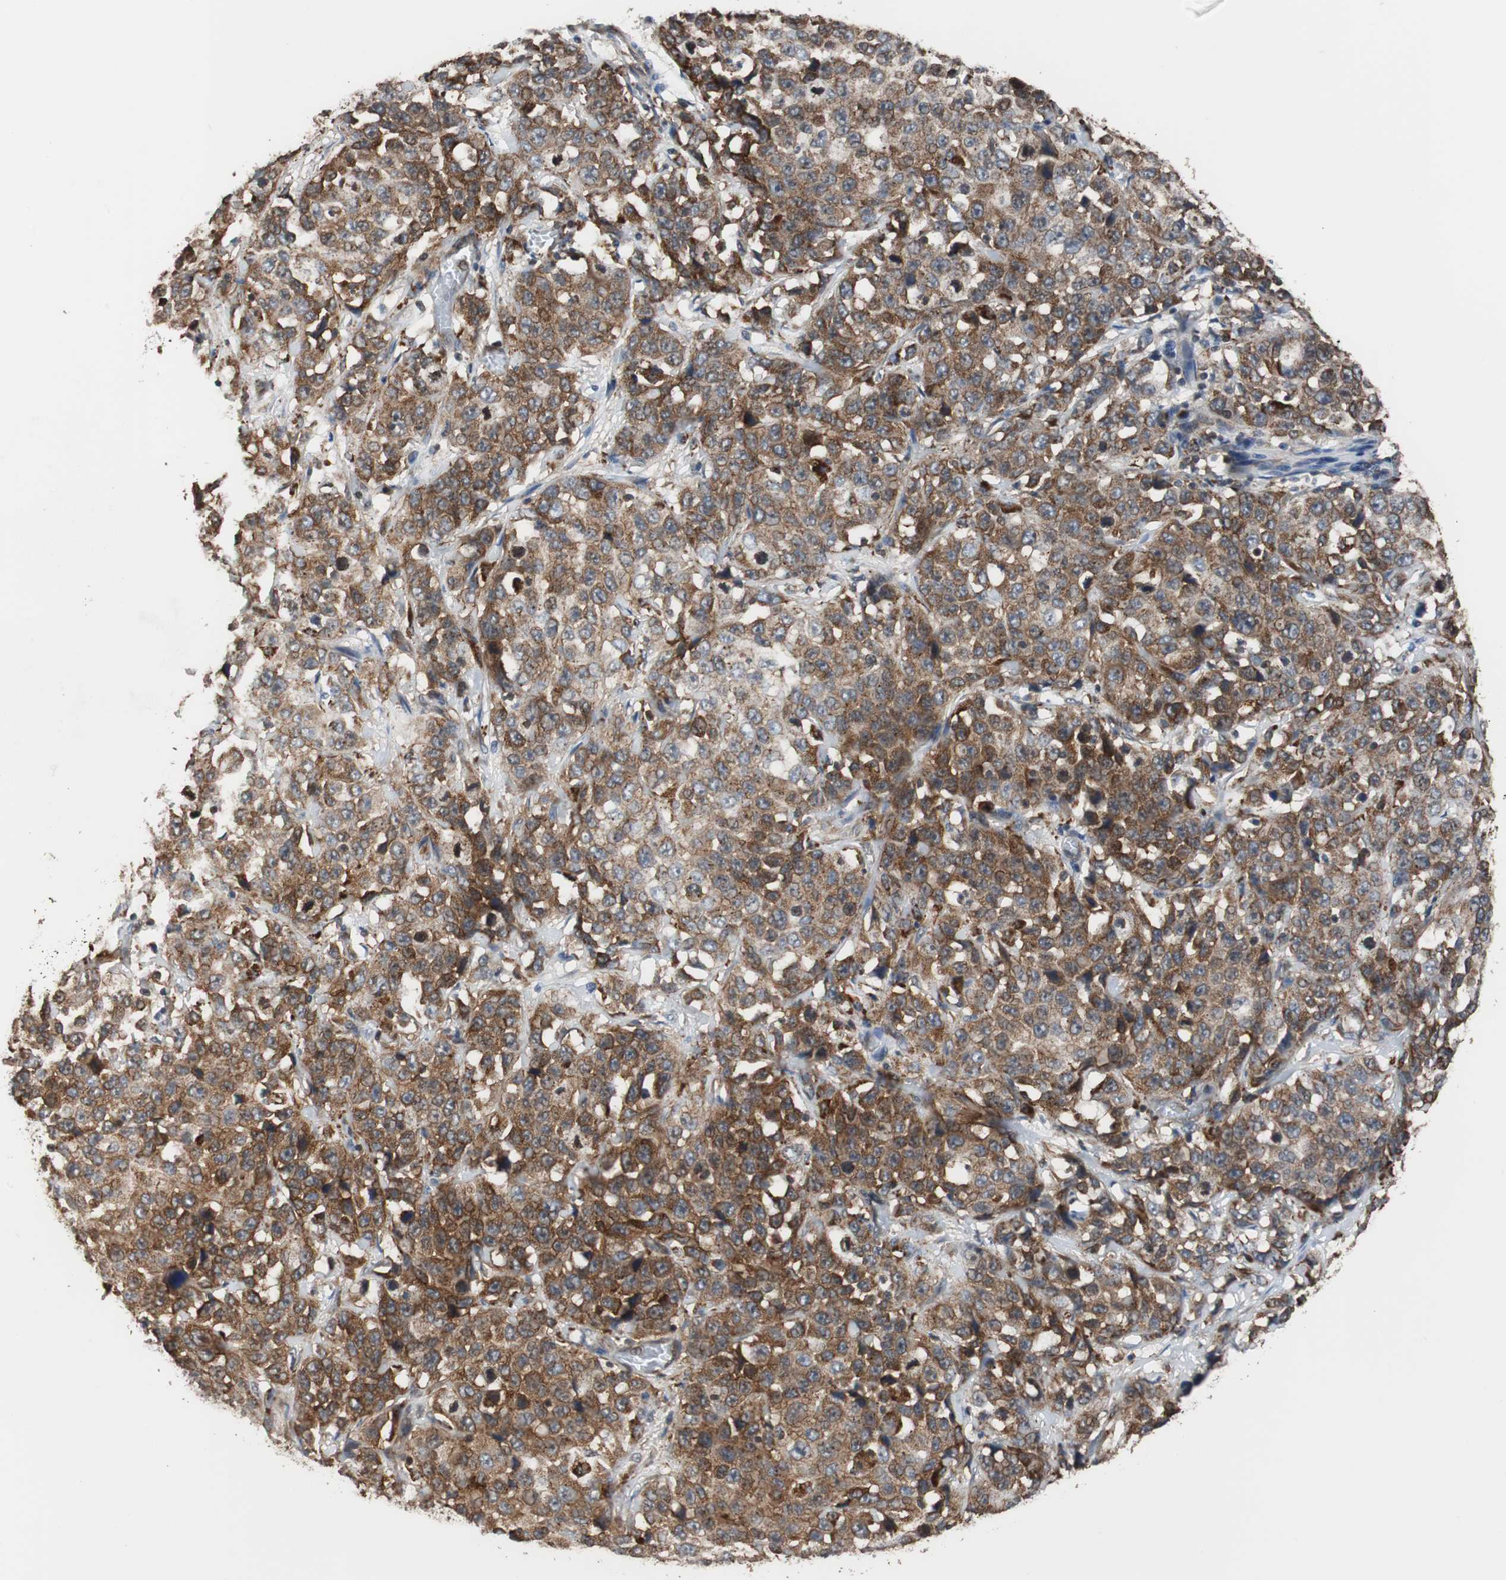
{"staining": {"intensity": "strong", "quantity": ">75%", "location": "cytoplasmic/membranous"}, "tissue": "stomach cancer", "cell_type": "Tumor cells", "image_type": "cancer", "snomed": [{"axis": "morphology", "description": "Normal tissue, NOS"}, {"axis": "morphology", "description": "Adenocarcinoma, NOS"}, {"axis": "topography", "description": "Stomach"}], "caption": "A high amount of strong cytoplasmic/membranous positivity is seen in about >75% of tumor cells in stomach cancer tissue.", "gene": "USP10", "patient": {"sex": "male", "age": 48}}